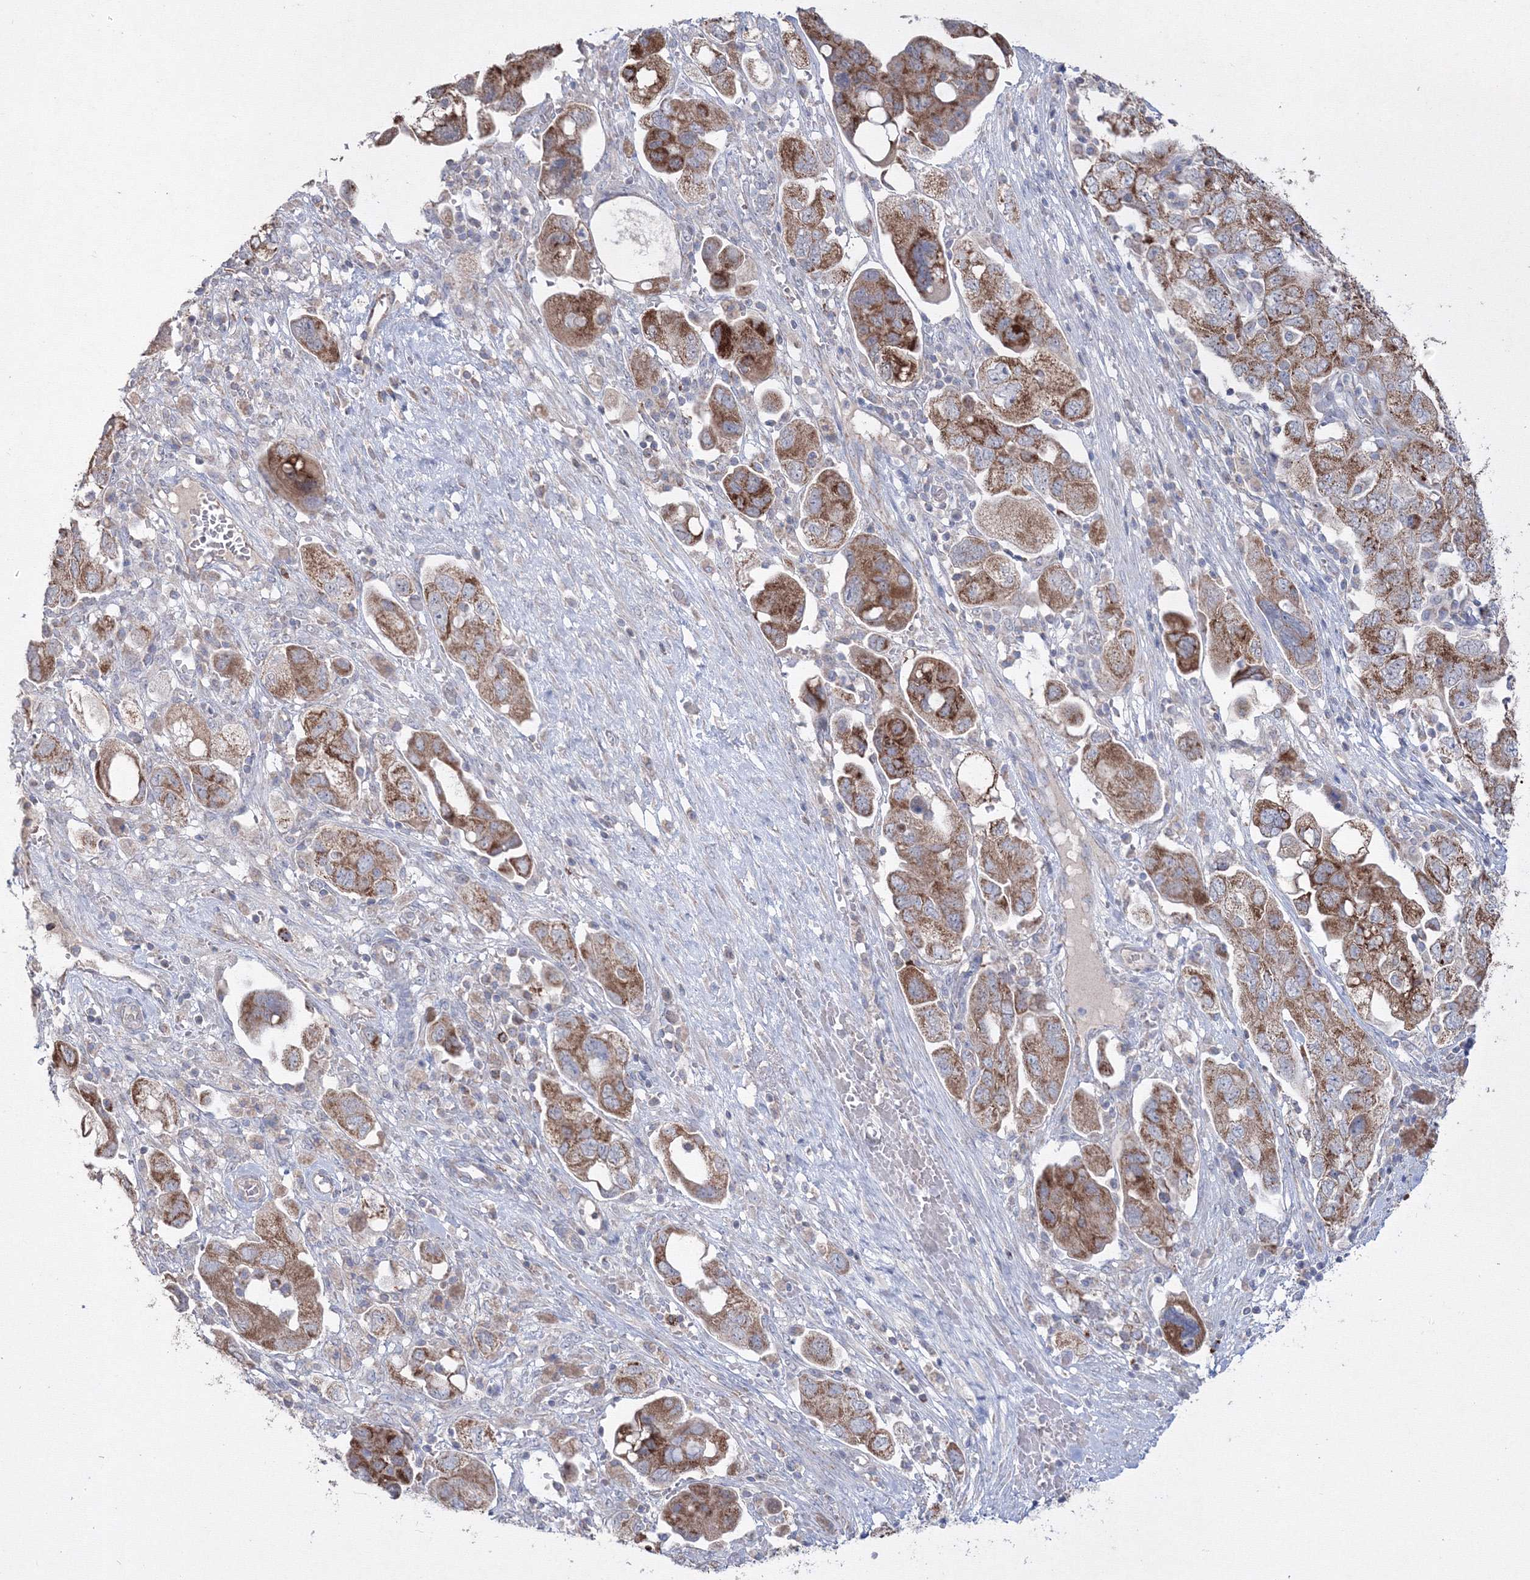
{"staining": {"intensity": "moderate", "quantity": ">75%", "location": "cytoplasmic/membranous"}, "tissue": "ovarian cancer", "cell_type": "Tumor cells", "image_type": "cancer", "snomed": [{"axis": "morphology", "description": "Carcinoma, NOS"}, {"axis": "morphology", "description": "Cystadenocarcinoma, serous, NOS"}, {"axis": "topography", "description": "Ovary"}], "caption": "Immunohistochemical staining of human ovarian serous cystadenocarcinoma exhibits medium levels of moderate cytoplasmic/membranous protein staining in about >75% of tumor cells.", "gene": "GRSF1", "patient": {"sex": "female", "age": 69}}